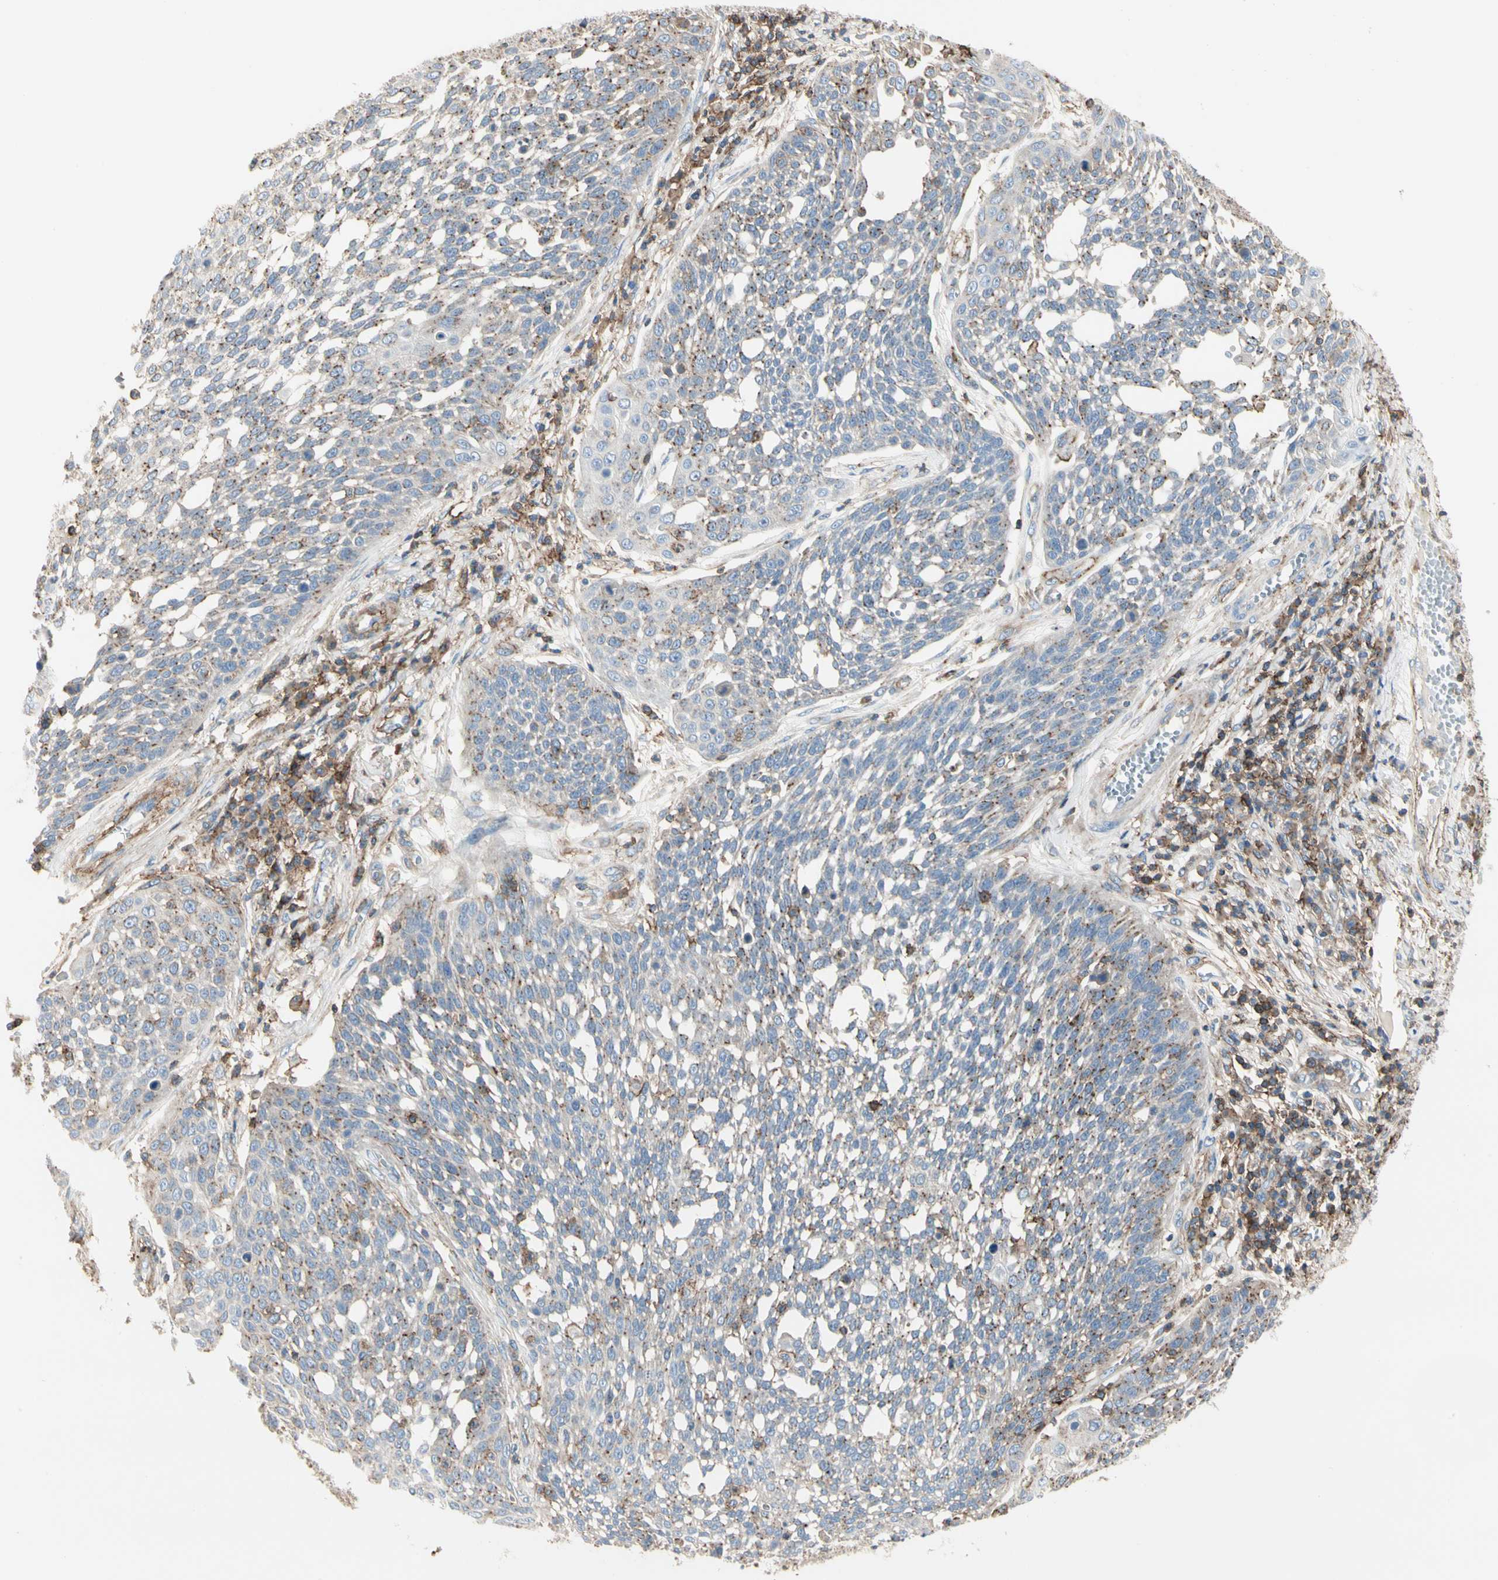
{"staining": {"intensity": "moderate", "quantity": "25%-75%", "location": "cytoplasmic/membranous"}, "tissue": "cervical cancer", "cell_type": "Tumor cells", "image_type": "cancer", "snomed": [{"axis": "morphology", "description": "Squamous cell carcinoma, NOS"}, {"axis": "topography", "description": "Cervix"}], "caption": "A brown stain labels moderate cytoplasmic/membranous expression of a protein in human cervical cancer (squamous cell carcinoma) tumor cells. (DAB = brown stain, brightfield microscopy at high magnification).", "gene": "CLEC2B", "patient": {"sex": "female", "age": 34}}